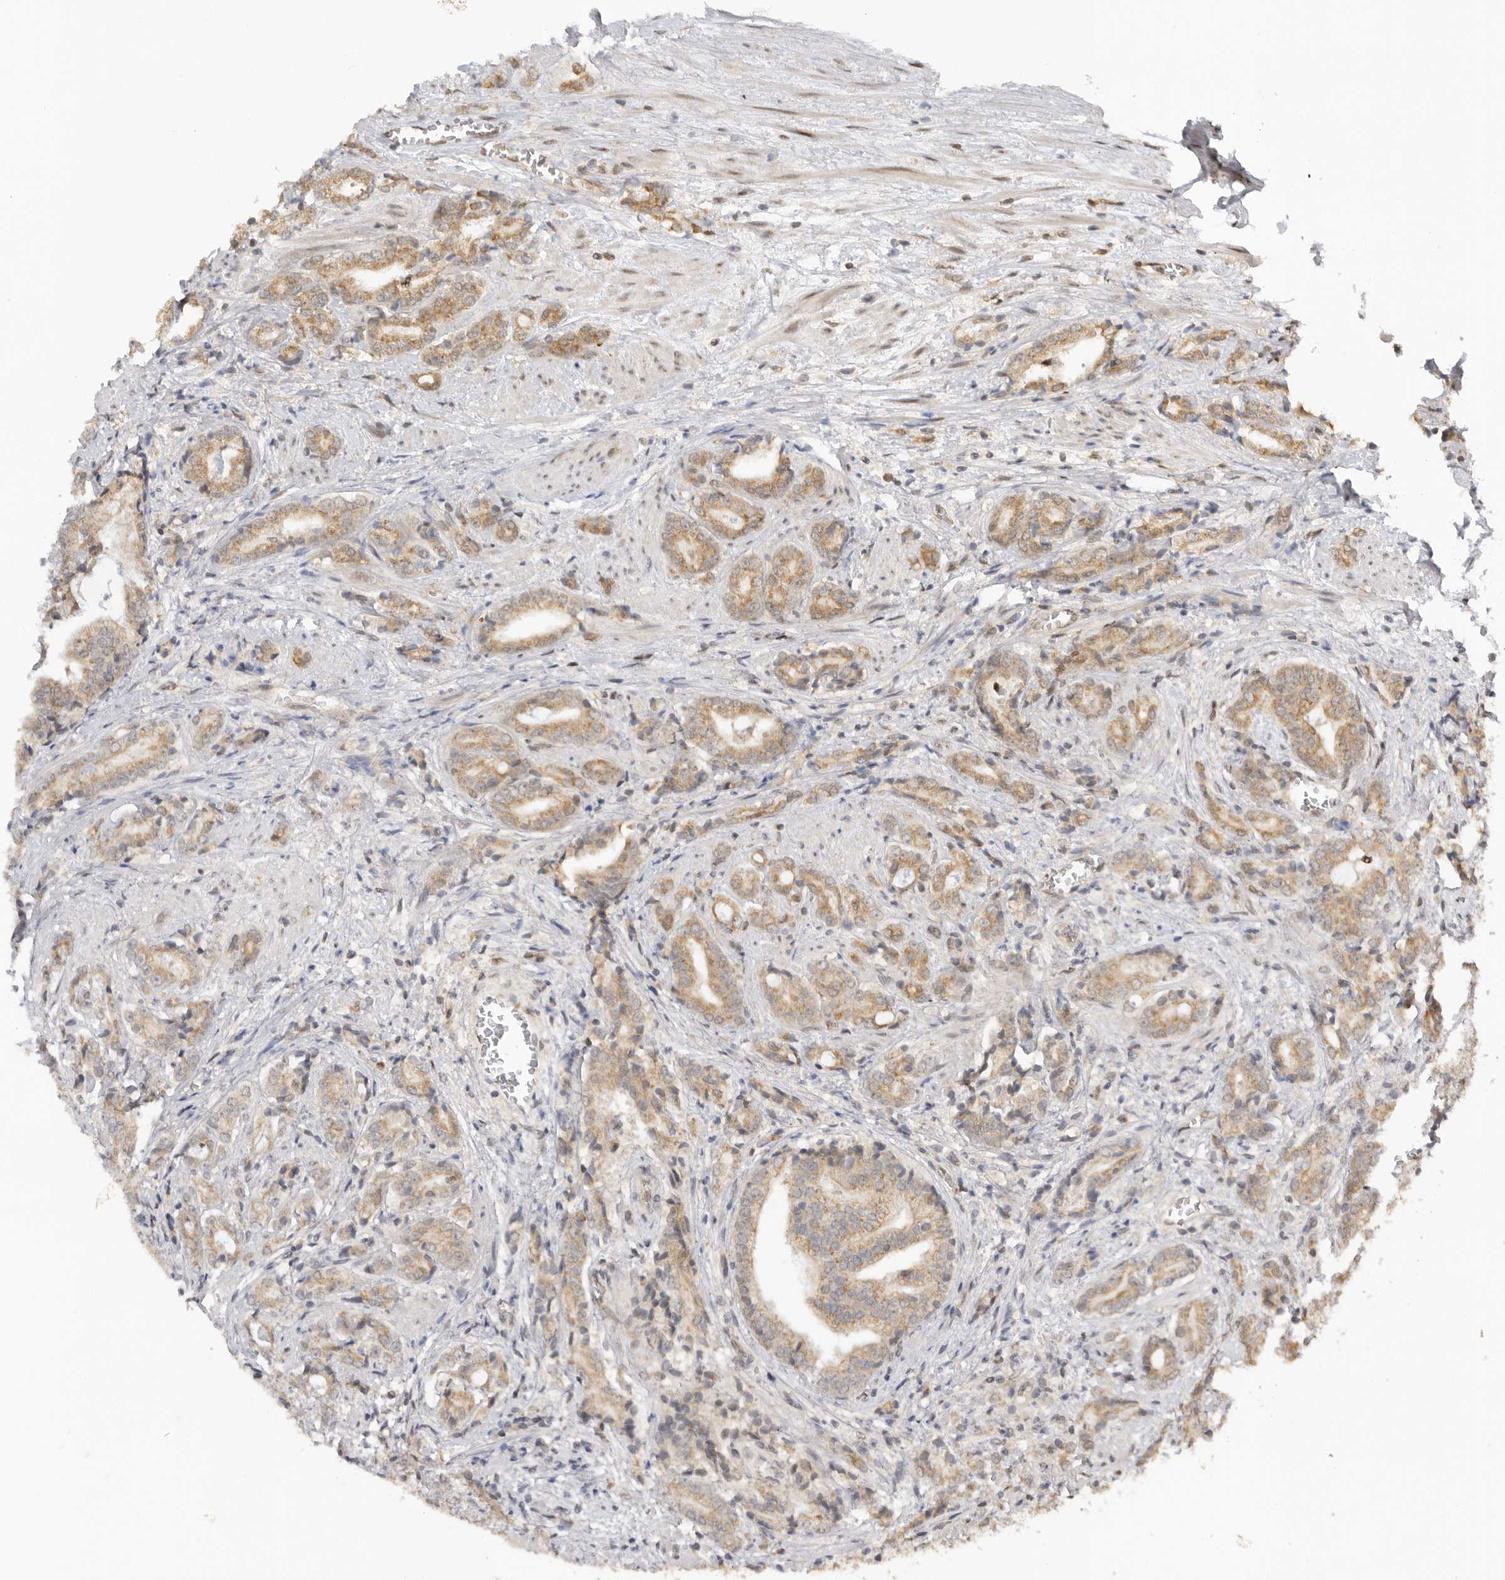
{"staining": {"intensity": "moderate", "quantity": ">75%", "location": "cytoplasmic/membranous"}, "tissue": "prostate cancer", "cell_type": "Tumor cells", "image_type": "cancer", "snomed": [{"axis": "morphology", "description": "Adenocarcinoma, High grade"}, {"axis": "topography", "description": "Prostate"}], "caption": "Human prostate adenocarcinoma (high-grade) stained with a brown dye reveals moderate cytoplasmic/membranous positive expression in about >75% of tumor cells.", "gene": "ALKAL1", "patient": {"sex": "male", "age": 57}}